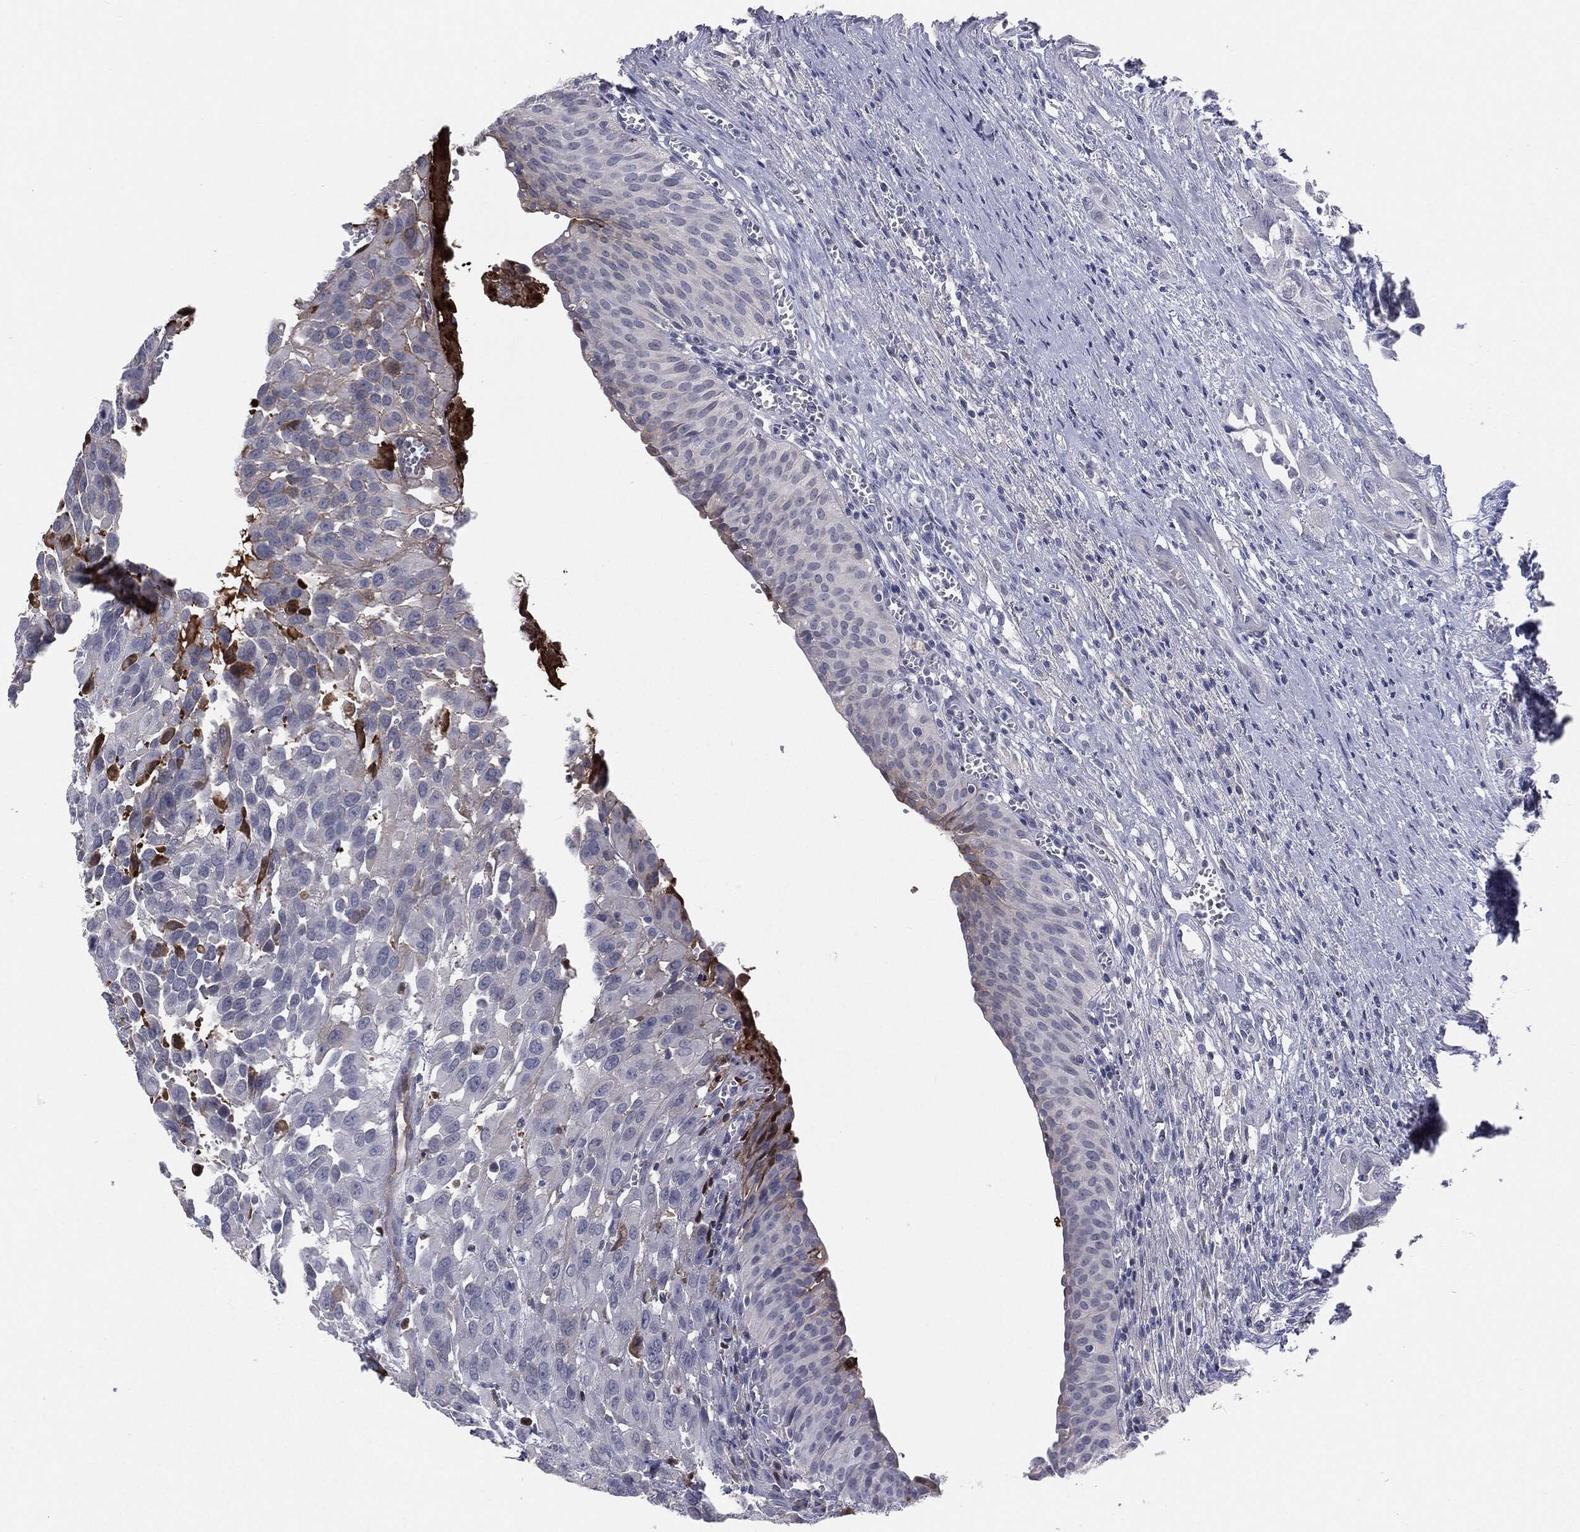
{"staining": {"intensity": "negative", "quantity": "none", "location": "none"}, "tissue": "urinary bladder", "cell_type": "Urothelial cells", "image_type": "normal", "snomed": [{"axis": "morphology", "description": "Normal tissue, NOS"}, {"axis": "morphology", "description": "Urothelial carcinoma, NOS"}, {"axis": "morphology", "description": "Urothelial carcinoma, High grade"}, {"axis": "topography", "description": "Urinary bladder"}], "caption": "Immunohistochemical staining of unremarkable urinary bladder exhibits no significant staining in urothelial cells. The staining is performed using DAB (3,3'-diaminobenzidine) brown chromogen with nuclei counter-stained in using hematoxylin.", "gene": "DMKN", "patient": {"sex": "male", "age": 57}}